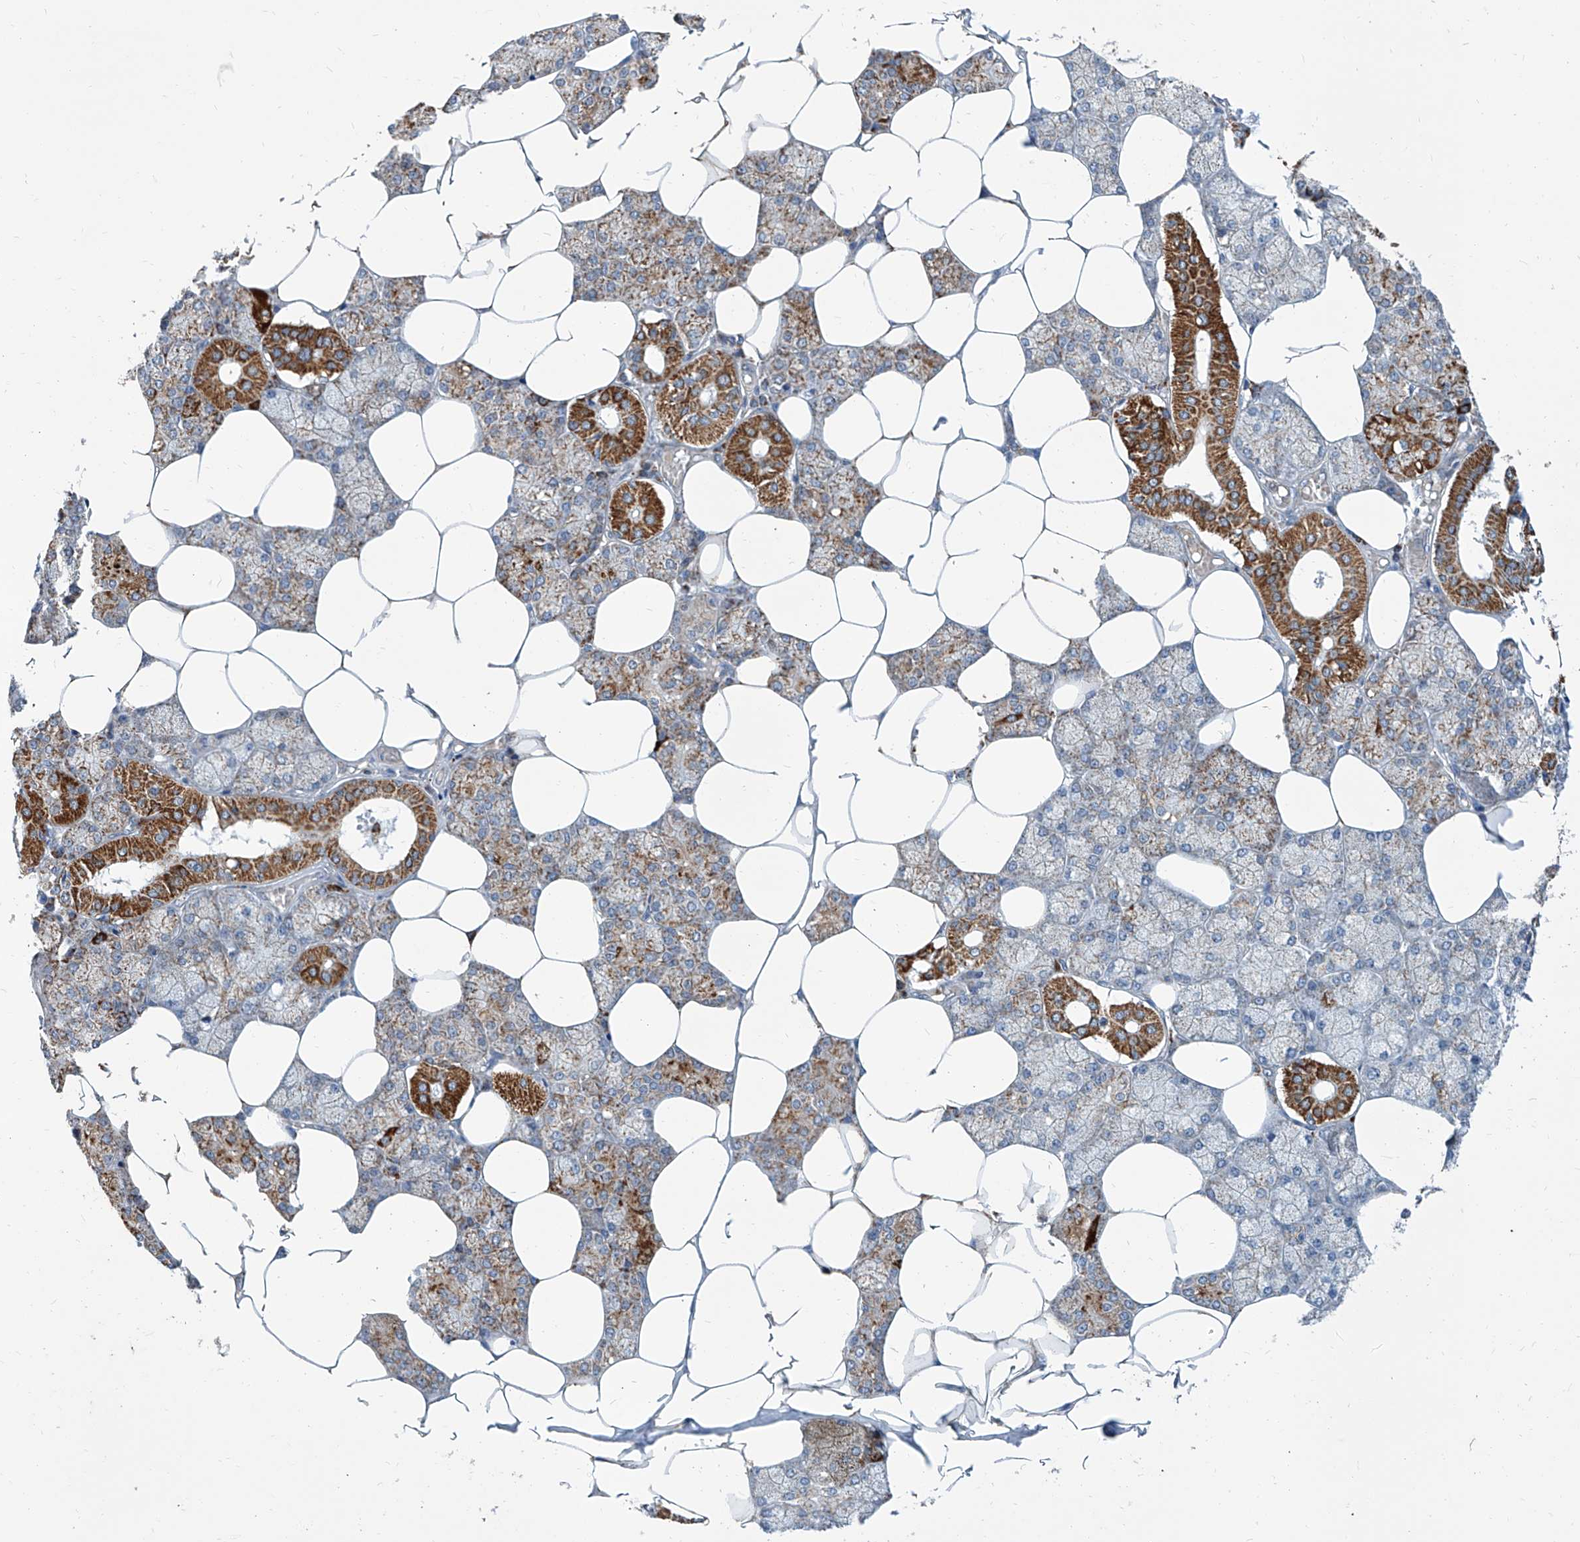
{"staining": {"intensity": "strong", "quantity": "<25%", "location": "cytoplasmic/membranous"}, "tissue": "salivary gland", "cell_type": "Glandular cells", "image_type": "normal", "snomed": [{"axis": "morphology", "description": "Normal tissue, NOS"}, {"axis": "topography", "description": "Salivary gland"}], "caption": "Strong cytoplasmic/membranous expression is present in about <25% of glandular cells in benign salivary gland.", "gene": "USP48", "patient": {"sex": "male", "age": 62}}